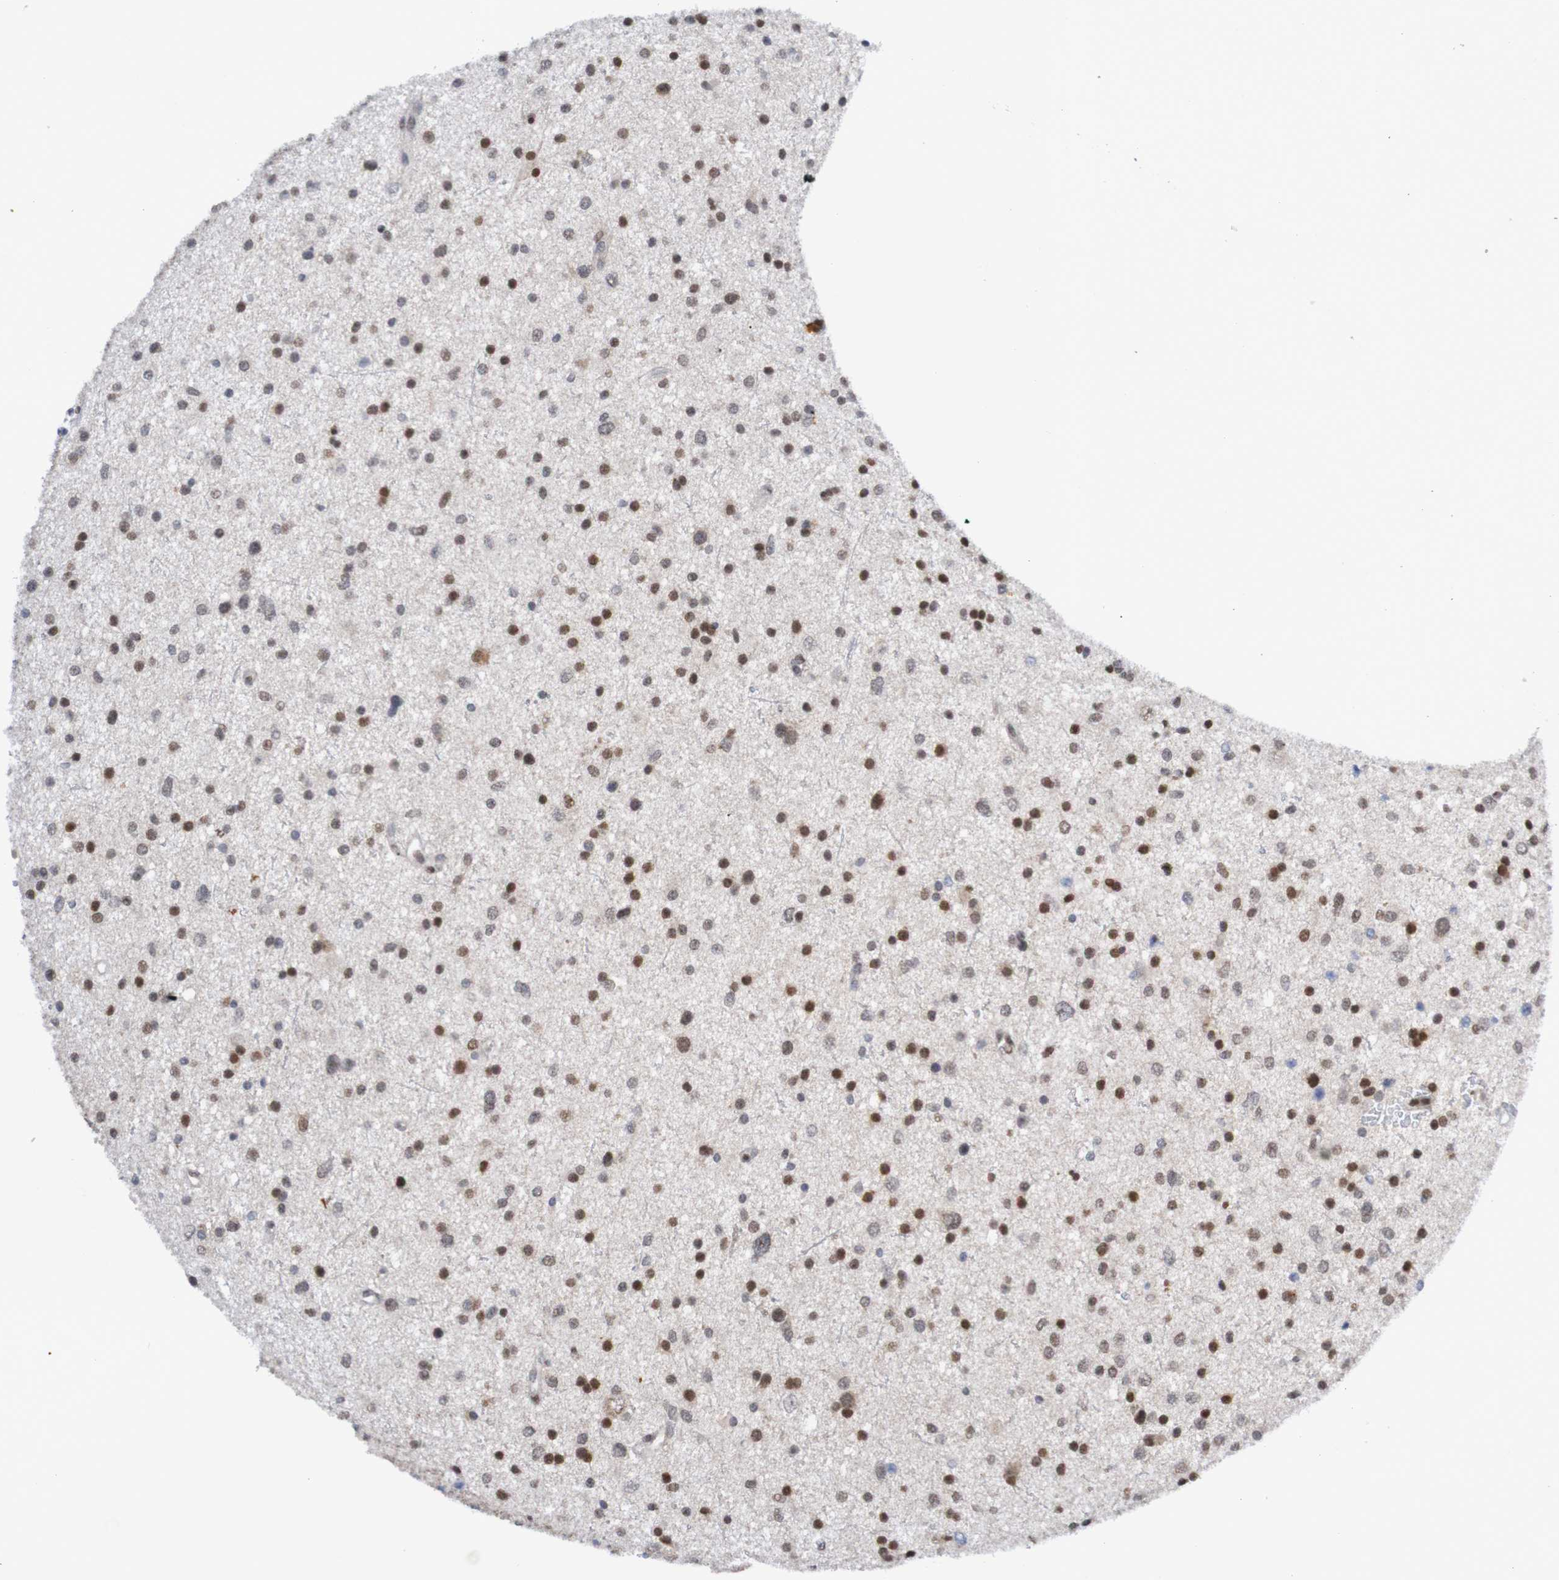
{"staining": {"intensity": "strong", "quantity": ">75%", "location": "nuclear"}, "tissue": "glioma", "cell_type": "Tumor cells", "image_type": "cancer", "snomed": [{"axis": "morphology", "description": "Glioma, malignant, Low grade"}, {"axis": "topography", "description": "Brain"}], "caption": "Protein expression analysis of glioma shows strong nuclear staining in approximately >75% of tumor cells. Ihc stains the protein in brown and the nuclei are stained blue.", "gene": "ITLN1", "patient": {"sex": "female", "age": 37}}